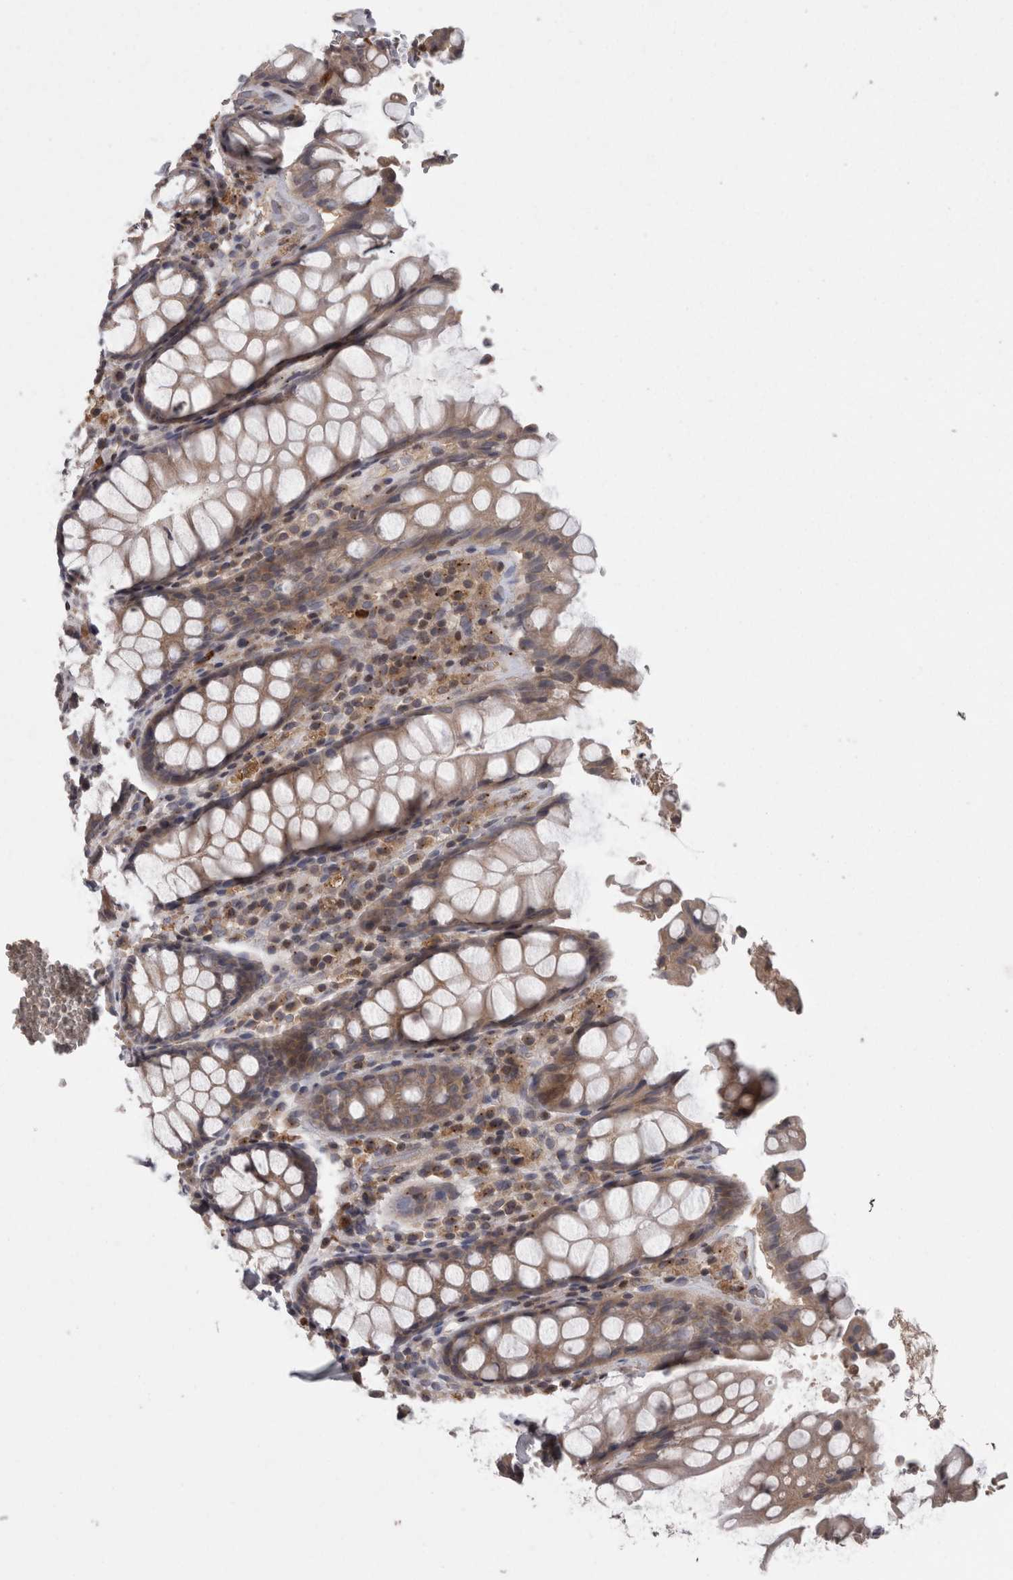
{"staining": {"intensity": "moderate", "quantity": ">75%", "location": "cytoplasmic/membranous"}, "tissue": "rectum", "cell_type": "Glandular cells", "image_type": "normal", "snomed": [{"axis": "morphology", "description": "Normal tissue, NOS"}, {"axis": "topography", "description": "Rectum"}], "caption": "Moderate cytoplasmic/membranous expression is present in about >75% of glandular cells in unremarkable rectum.", "gene": "PCM1", "patient": {"sex": "male", "age": 64}}